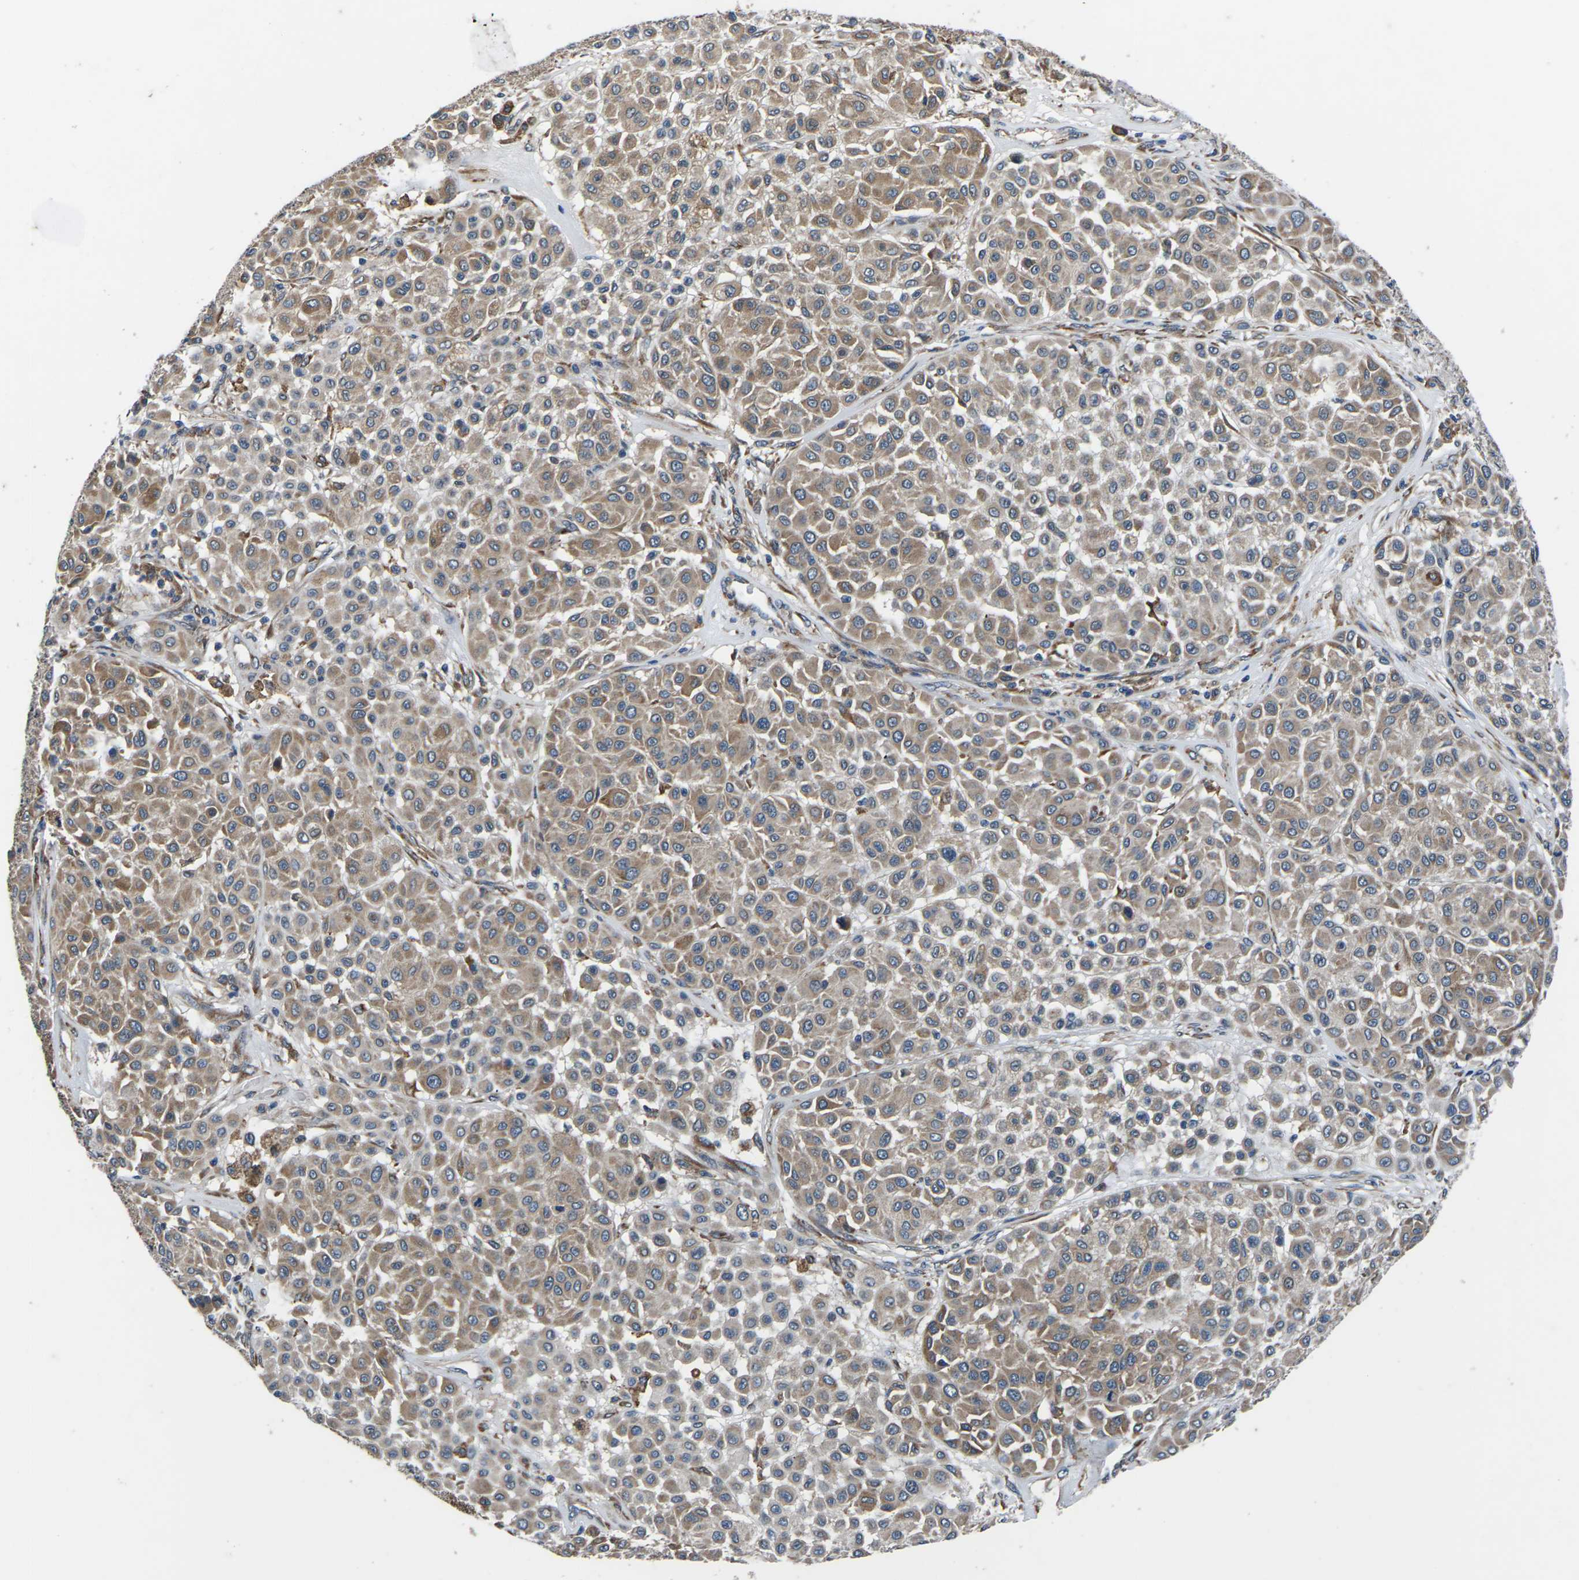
{"staining": {"intensity": "moderate", "quantity": ">75%", "location": "cytoplasmic/membranous"}, "tissue": "melanoma", "cell_type": "Tumor cells", "image_type": "cancer", "snomed": [{"axis": "morphology", "description": "Malignant melanoma, Metastatic site"}, {"axis": "topography", "description": "Soft tissue"}], "caption": "Melanoma was stained to show a protein in brown. There is medium levels of moderate cytoplasmic/membranous positivity in about >75% of tumor cells. (IHC, brightfield microscopy, high magnification).", "gene": "GABRP", "patient": {"sex": "male", "age": 41}}